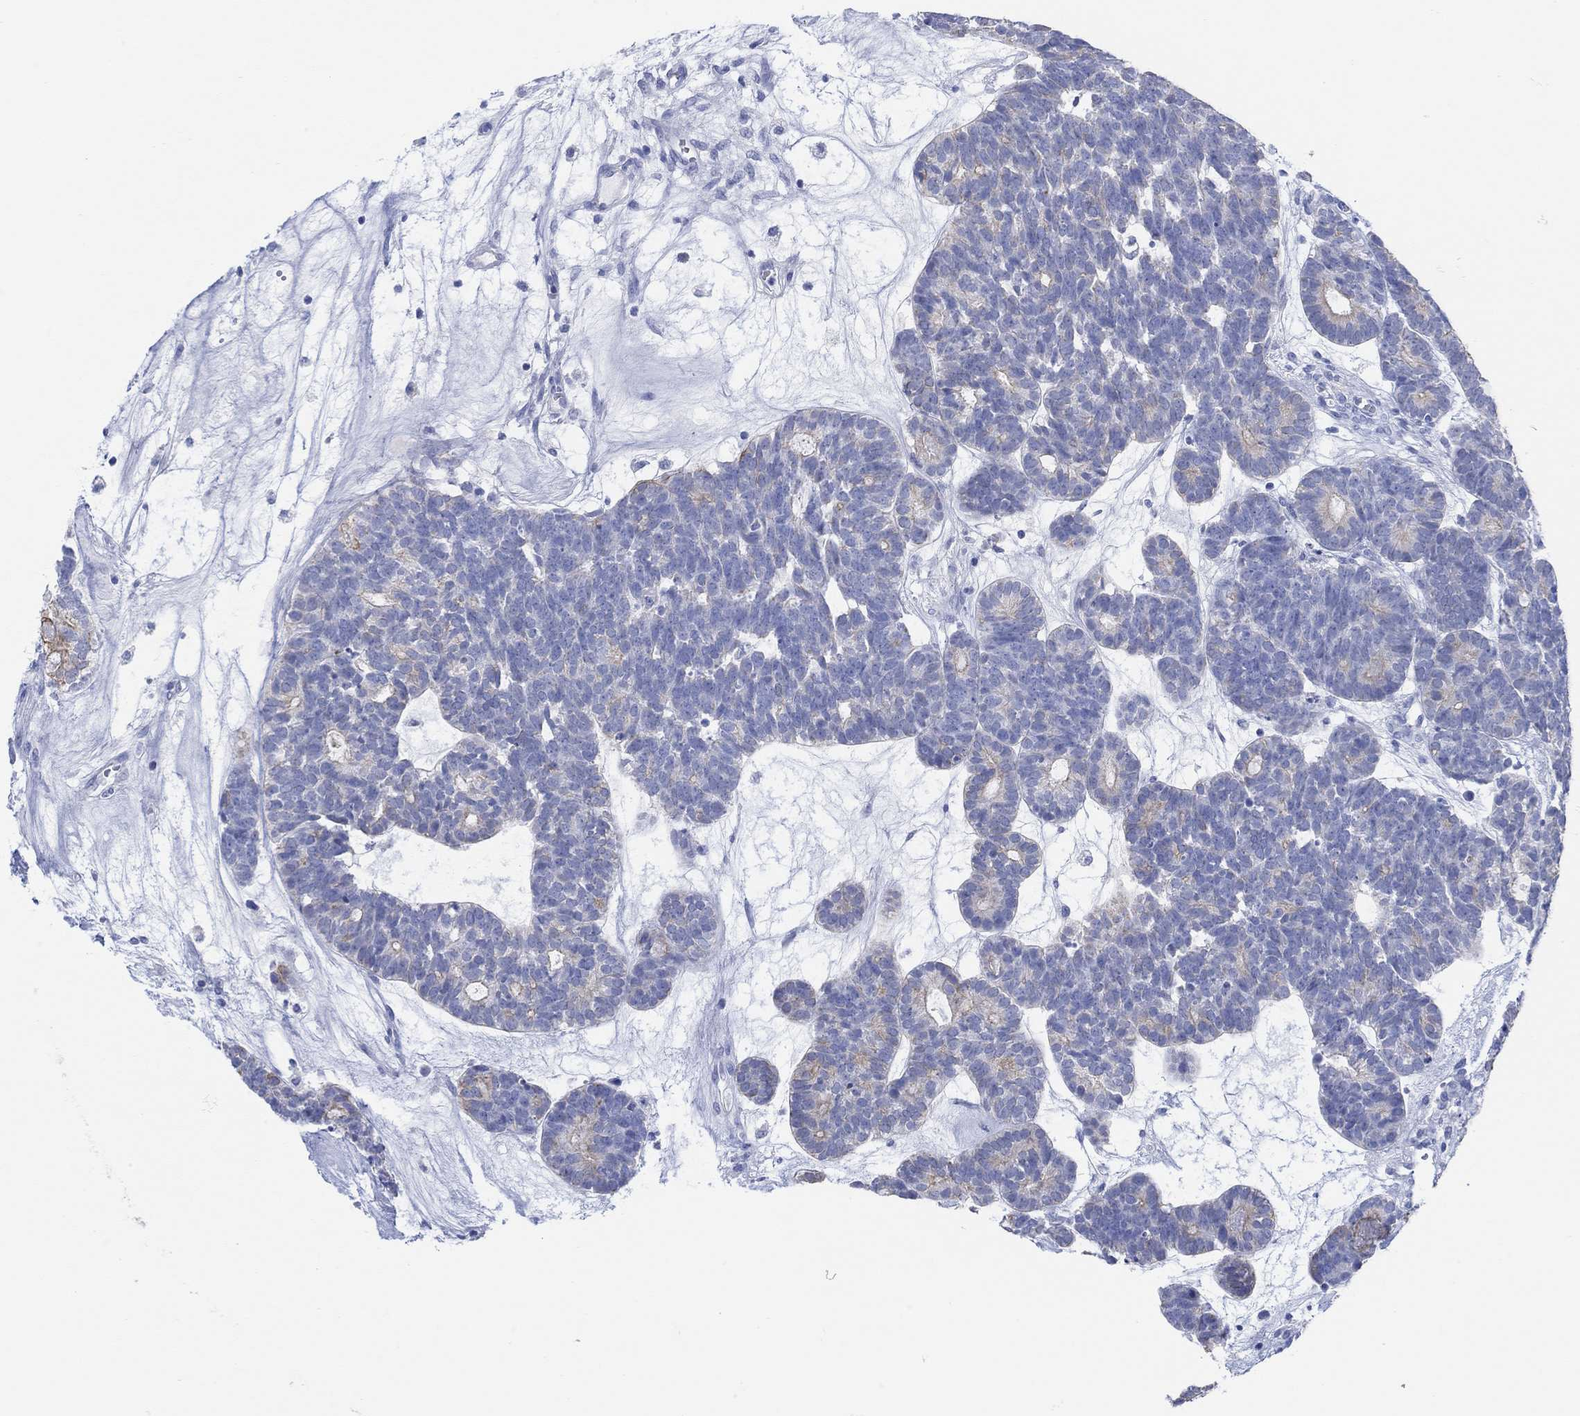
{"staining": {"intensity": "weak", "quantity": "<25%", "location": "cytoplasmic/membranous"}, "tissue": "head and neck cancer", "cell_type": "Tumor cells", "image_type": "cancer", "snomed": [{"axis": "morphology", "description": "Adenocarcinoma, NOS"}, {"axis": "topography", "description": "Head-Neck"}], "caption": "Head and neck cancer (adenocarcinoma) was stained to show a protein in brown. There is no significant staining in tumor cells. (Brightfield microscopy of DAB (3,3'-diaminobenzidine) IHC at high magnification).", "gene": "AK8", "patient": {"sex": "female", "age": 81}}